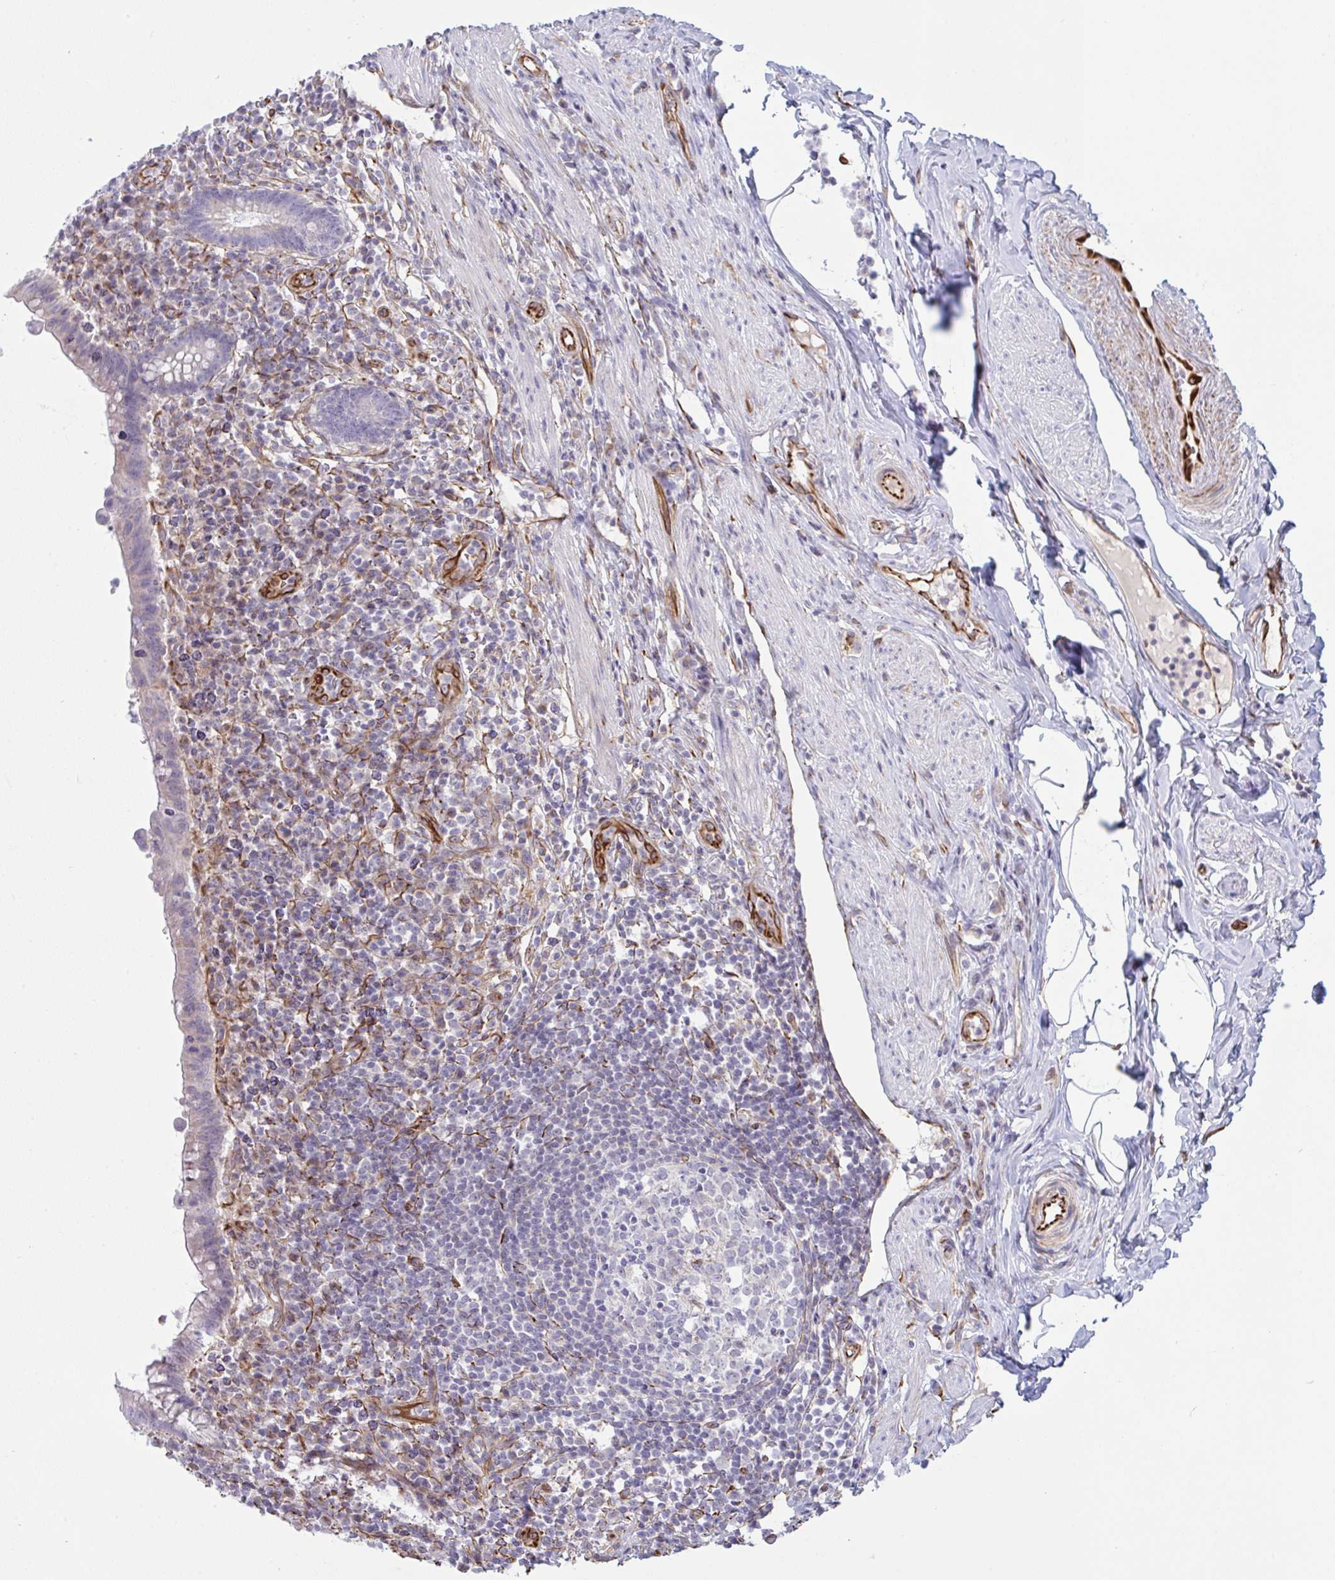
{"staining": {"intensity": "weak", "quantity": "<25%", "location": "cytoplasmic/membranous"}, "tissue": "appendix", "cell_type": "Glandular cells", "image_type": "normal", "snomed": [{"axis": "morphology", "description": "Normal tissue, NOS"}, {"axis": "topography", "description": "Appendix"}], "caption": "The micrograph demonstrates no significant positivity in glandular cells of appendix. The staining is performed using DAB brown chromogen with nuclei counter-stained in using hematoxylin.", "gene": "DCBLD1", "patient": {"sex": "female", "age": 56}}